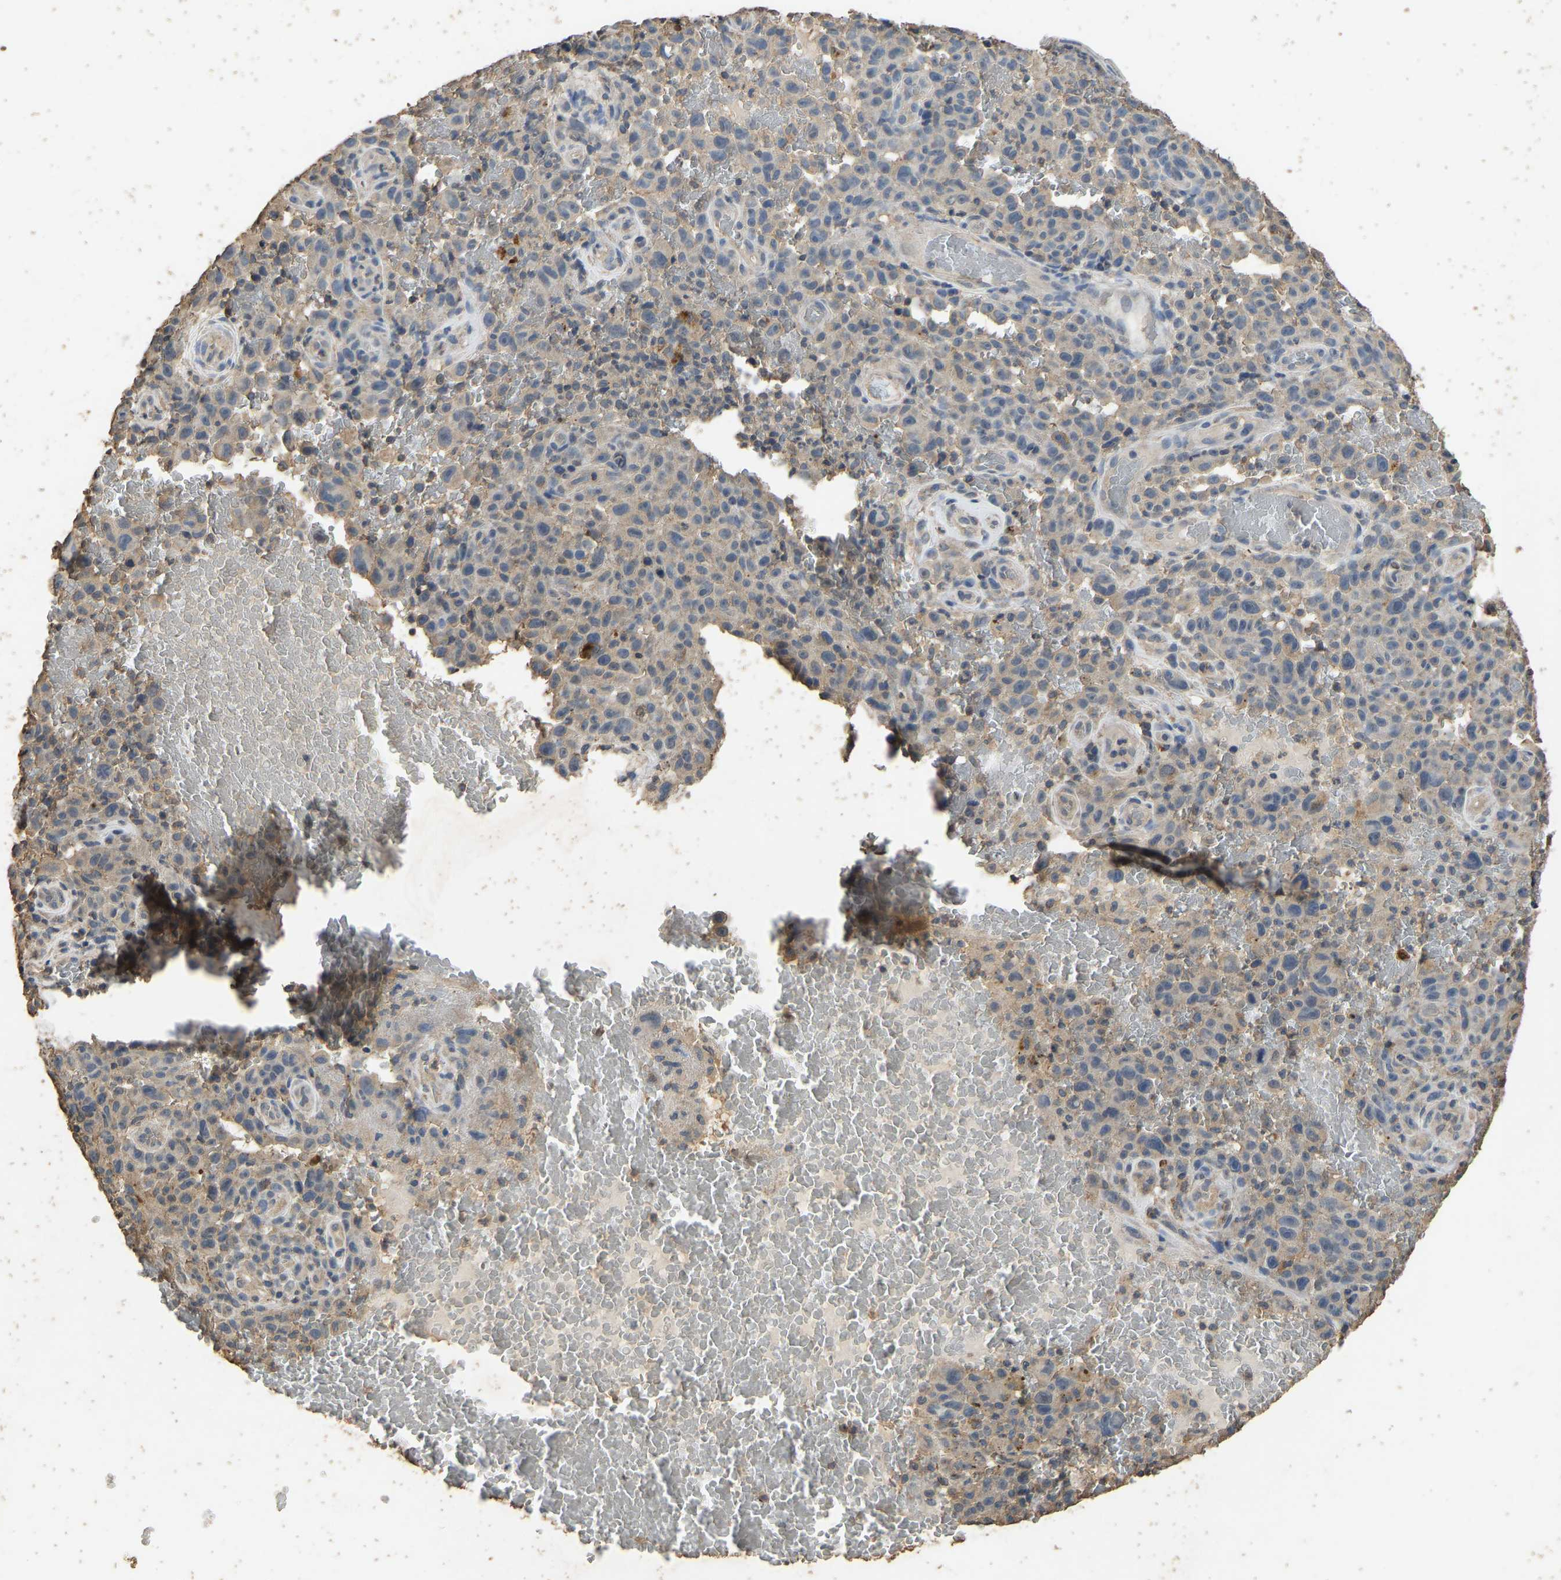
{"staining": {"intensity": "negative", "quantity": "none", "location": "none"}, "tissue": "melanoma", "cell_type": "Tumor cells", "image_type": "cancer", "snomed": [{"axis": "morphology", "description": "Malignant melanoma, NOS"}, {"axis": "topography", "description": "Skin"}], "caption": "Immunohistochemistry image of neoplastic tissue: melanoma stained with DAB (3,3'-diaminobenzidine) exhibits no significant protein expression in tumor cells. (DAB IHC visualized using brightfield microscopy, high magnification).", "gene": "CIDEC", "patient": {"sex": "female", "age": 82}}